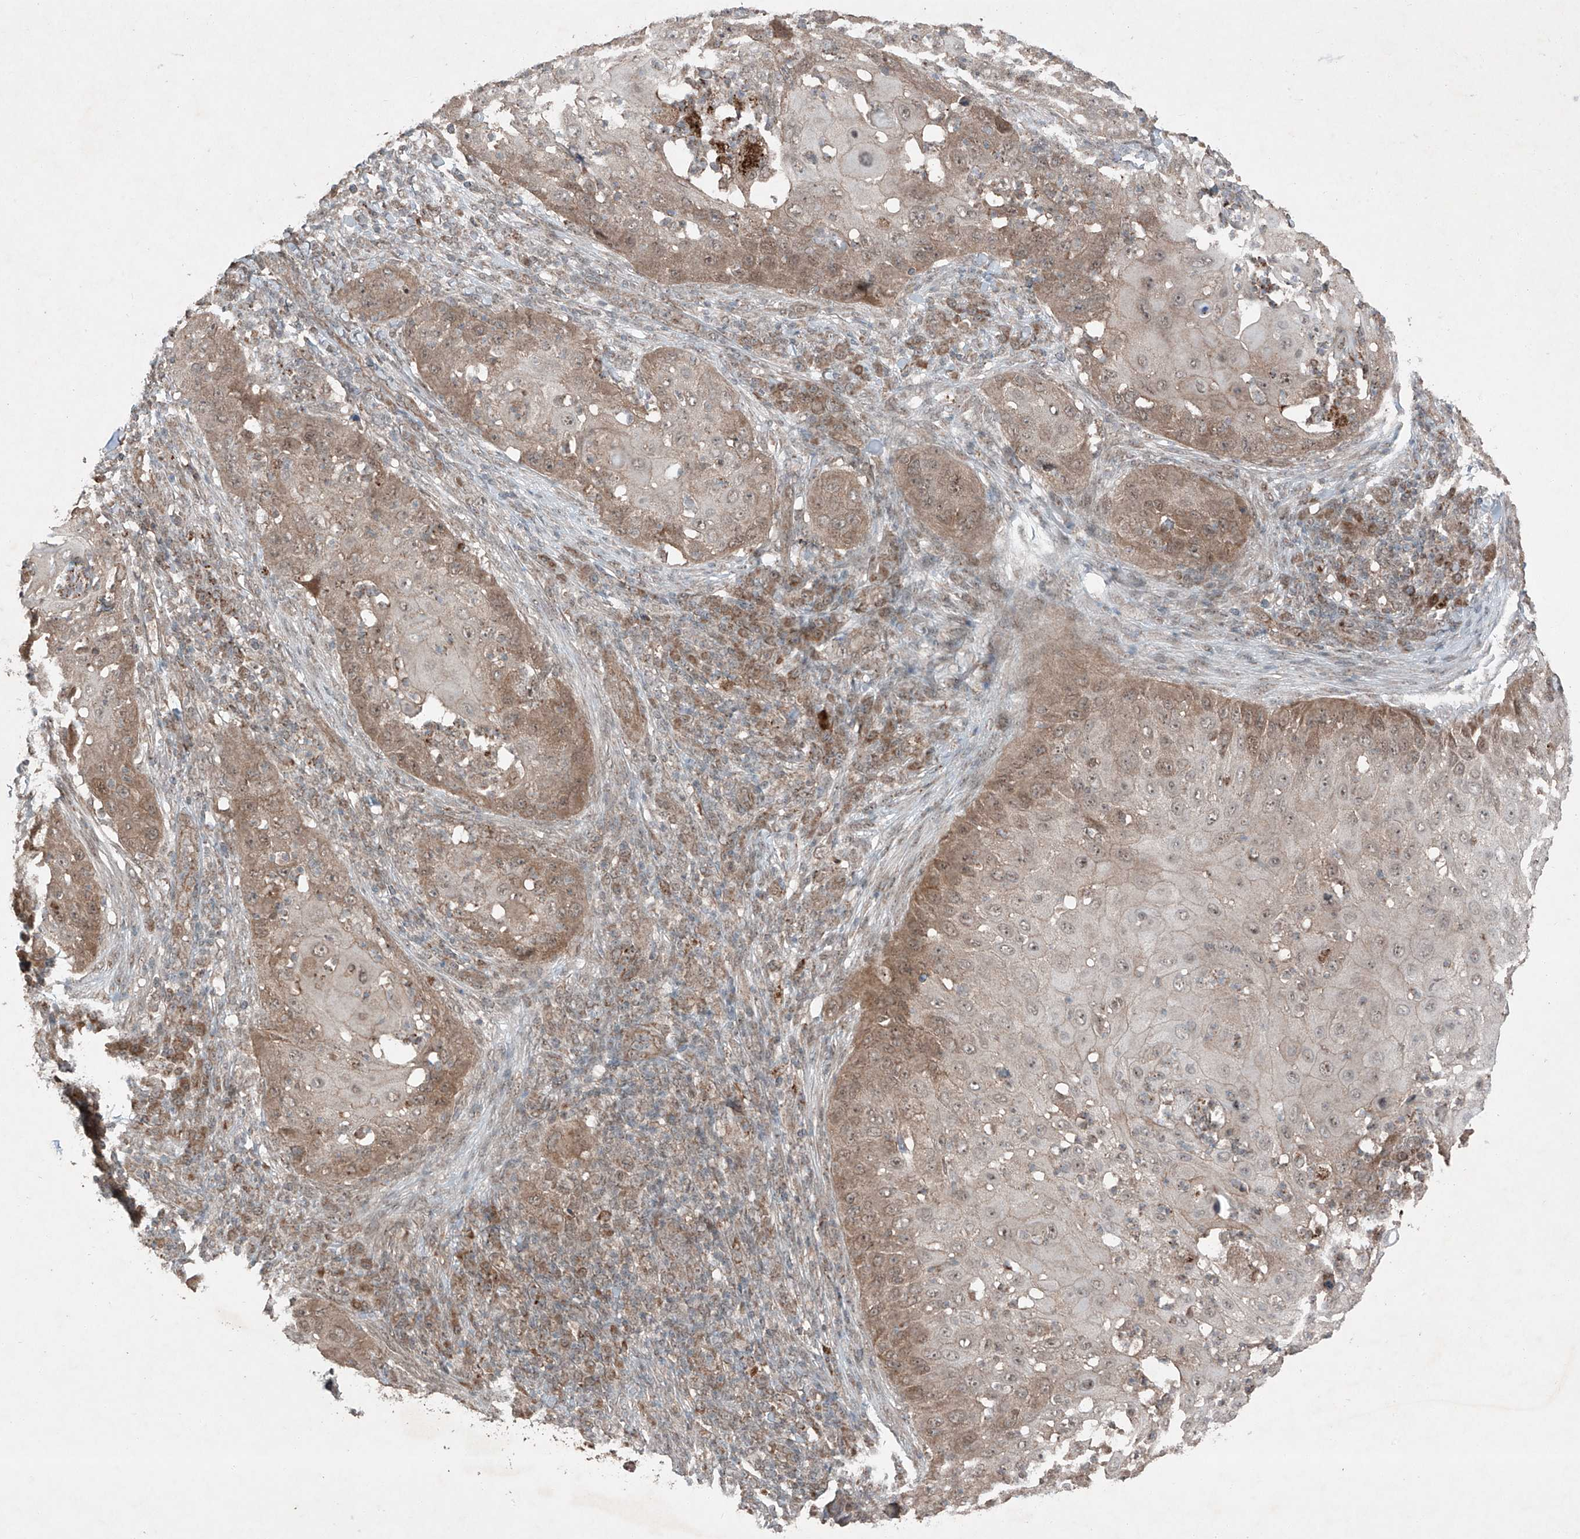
{"staining": {"intensity": "moderate", "quantity": ">75%", "location": "cytoplasmic/membranous"}, "tissue": "skin cancer", "cell_type": "Tumor cells", "image_type": "cancer", "snomed": [{"axis": "morphology", "description": "Squamous cell carcinoma, NOS"}, {"axis": "topography", "description": "Skin"}], "caption": "Squamous cell carcinoma (skin) stained with DAB immunohistochemistry (IHC) exhibits medium levels of moderate cytoplasmic/membranous positivity in about >75% of tumor cells.", "gene": "ZNF620", "patient": {"sex": "female", "age": 44}}